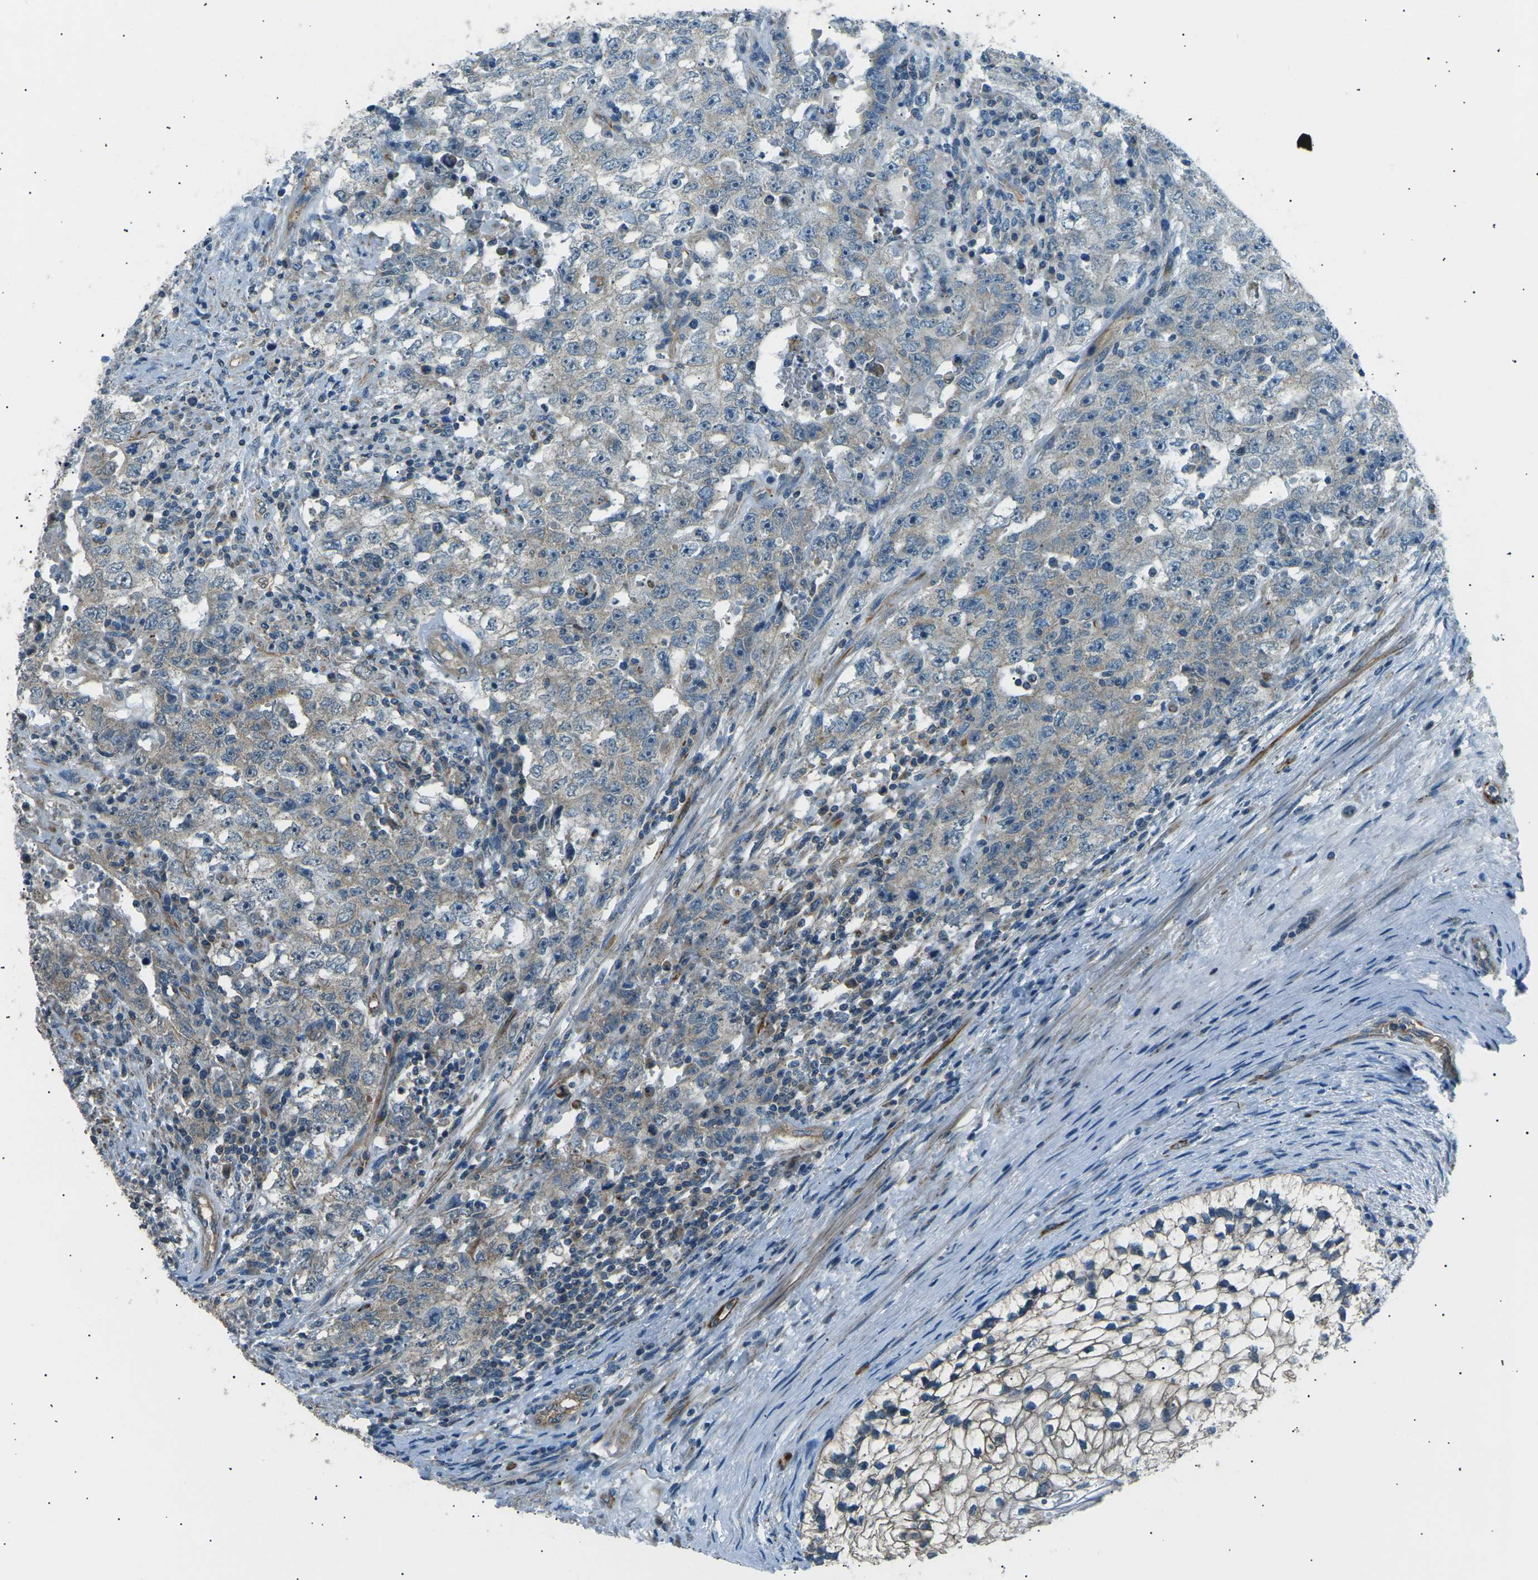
{"staining": {"intensity": "weak", "quantity": "<25%", "location": "cytoplasmic/membranous"}, "tissue": "testis cancer", "cell_type": "Tumor cells", "image_type": "cancer", "snomed": [{"axis": "morphology", "description": "Carcinoma, Embryonal, NOS"}, {"axis": "topography", "description": "Testis"}], "caption": "This is an immunohistochemistry histopathology image of human testis cancer. There is no positivity in tumor cells.", "gene": "SLK", "patient": {"sex": "male", "age": 26}}